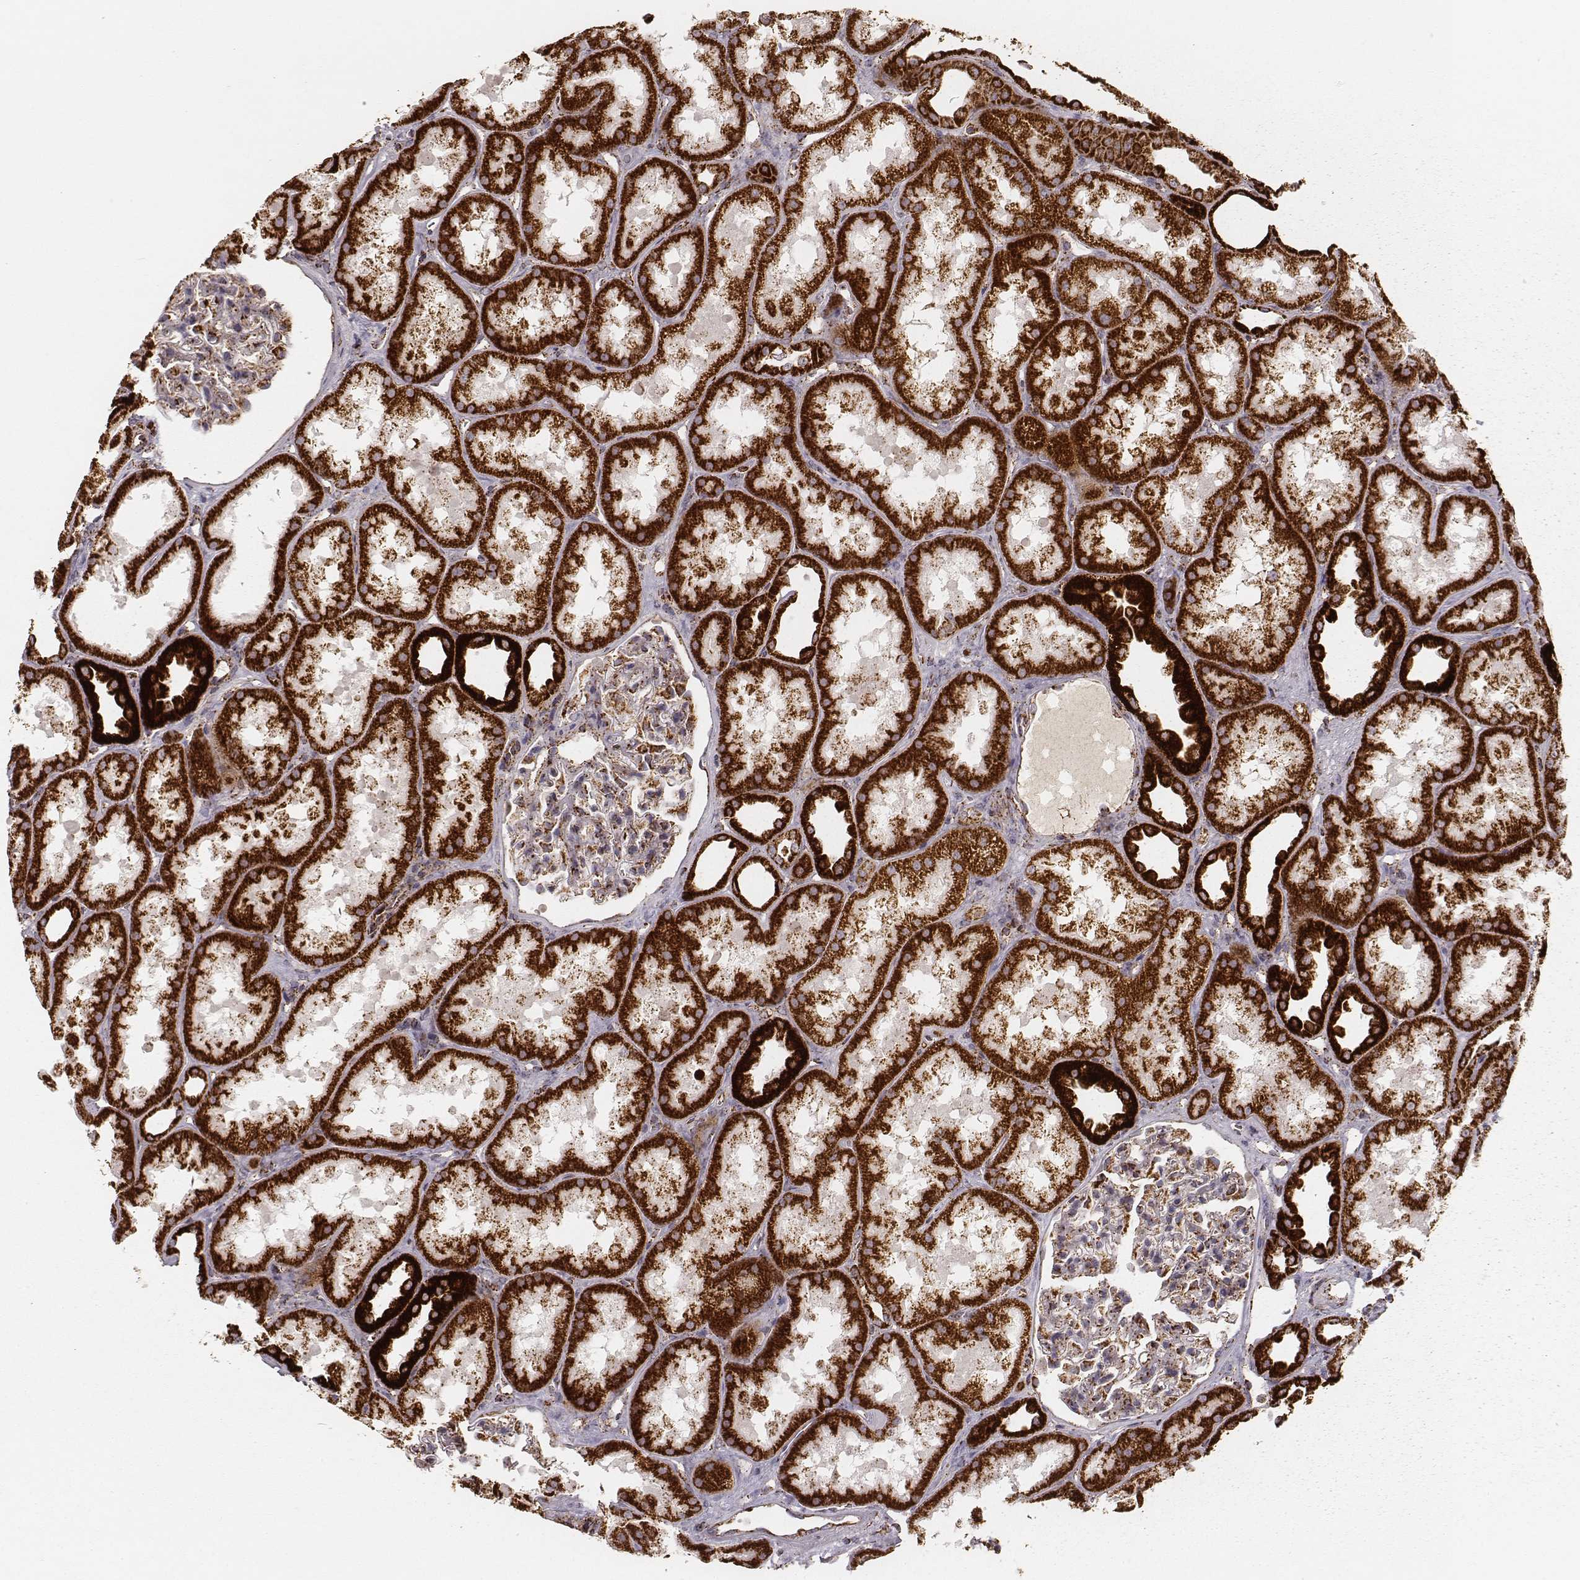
{"staining": {"intensity": "strong", "quantity": ">75%", "location": "cytoplasmic/membranous"}, "tissue": "kidney", "cell_type": "Cells in glomeruli", "image_type": "normal", "snomed": [{"axis": "morphology", "description": "Normal tissue, NOS"}, {"axis": "topography", "description": "Kidney"}], "caption": "The histopathology image reveals immunohistochemical staining of normal kidney. There is strong cytoplasmic/membranous positivity is identified in approximately >75% of cells in glomeruli. (DAB = brown stain, brightfield microscopy at high magnification).", "gene": "CS", "patient": {"sex": "male", "age": 61}}